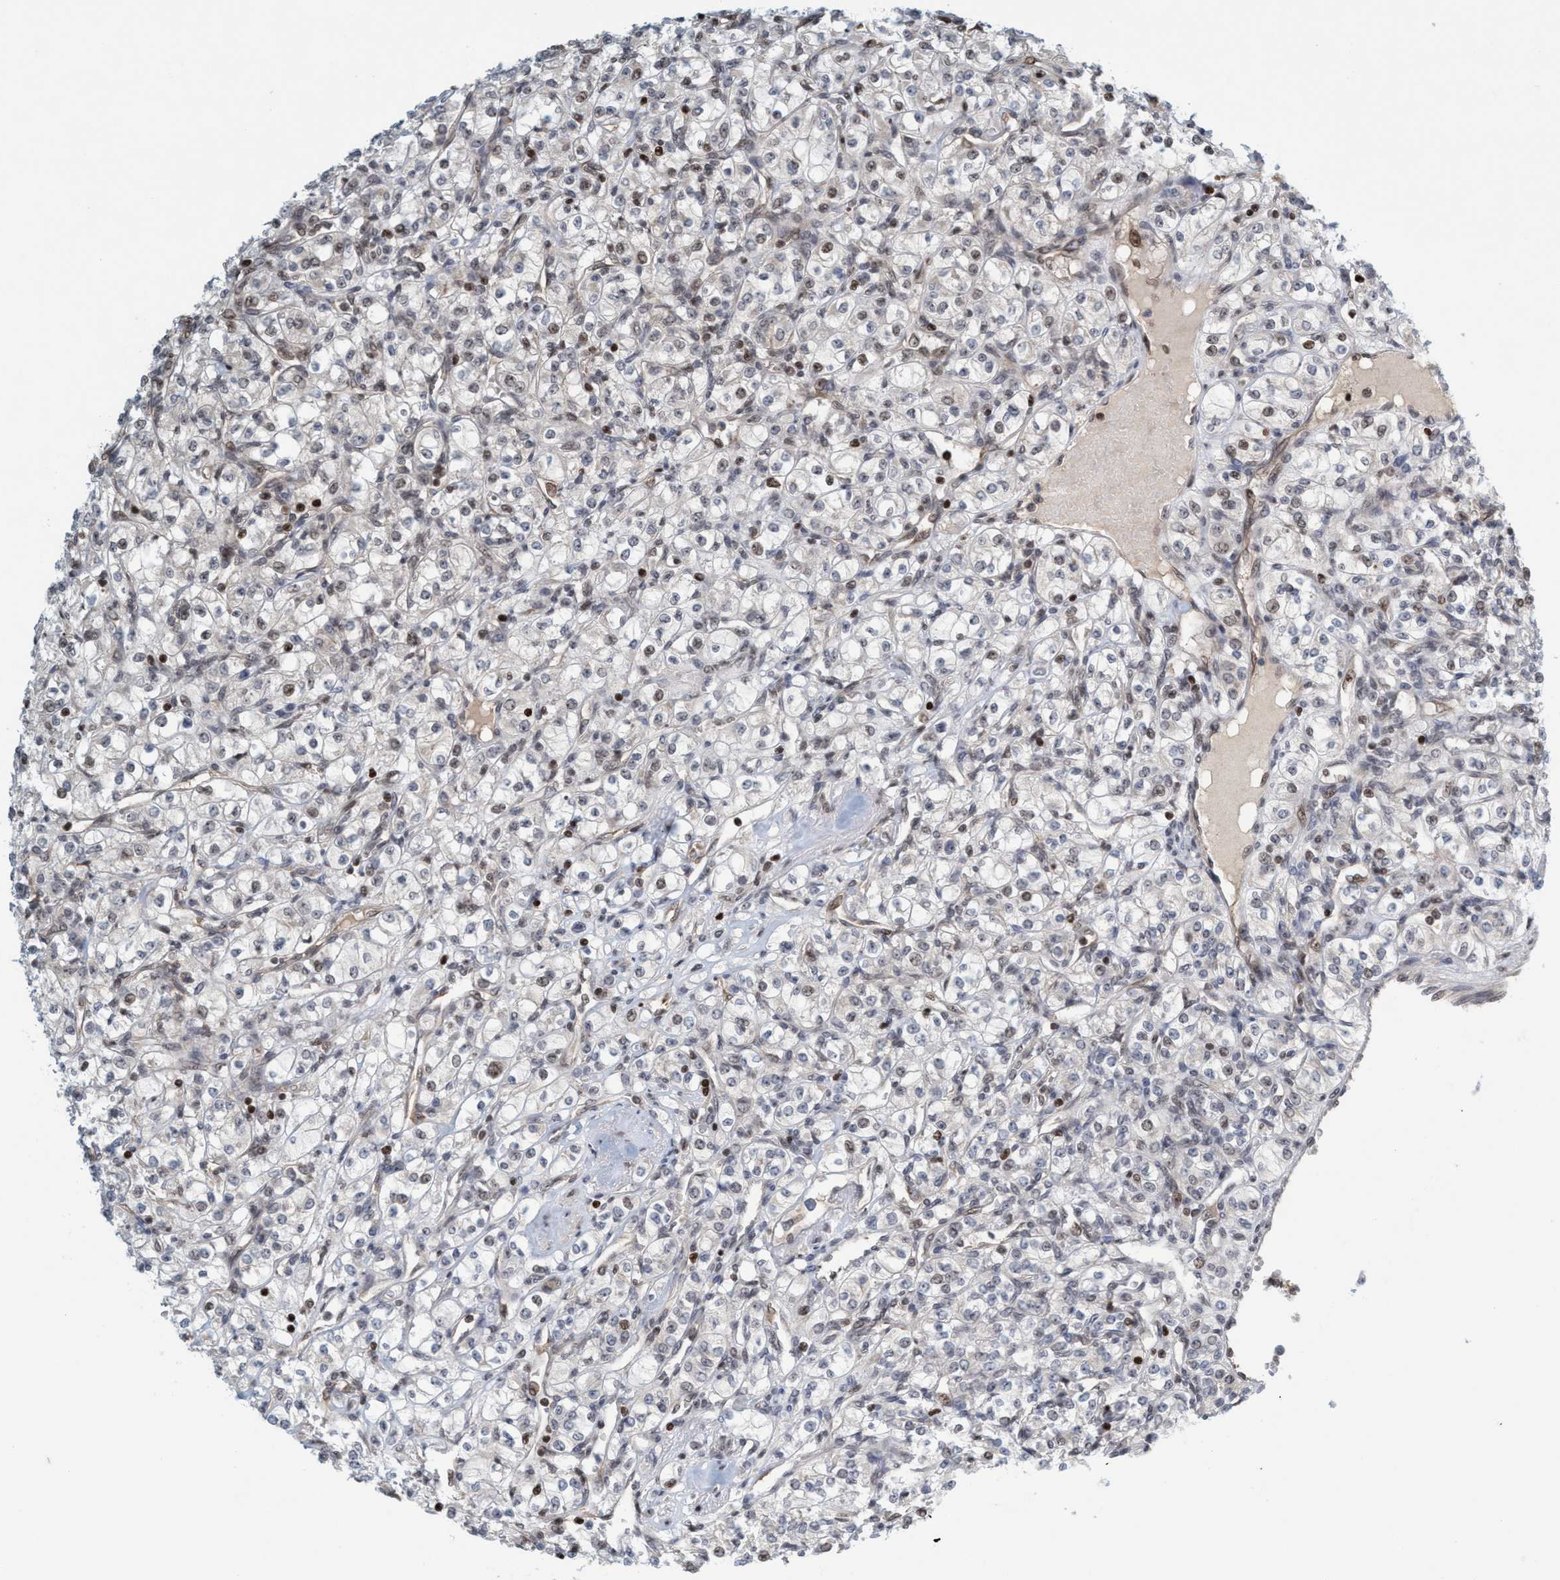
{"staining": {"intensity": "moderate", "quantity": "<25%", "location": "nuclear"}, "tissue": "renal cancer", "cell_type": "Tumor cells", "image_type": "cancer", "snomed": [{"axis": "morphology", "description": "Adenocarcinoma, NOS"}, {"axis": "topography", "description": "Kidney"}], "caption": "A photomicrograph showing moderate nuclear staining in approximately <25% of tumor cells in renal cancer, as visualized by brown immunohistochemical staining.", "gene": "SMCR8", "patient": {"sex": "male", "age": 77}}